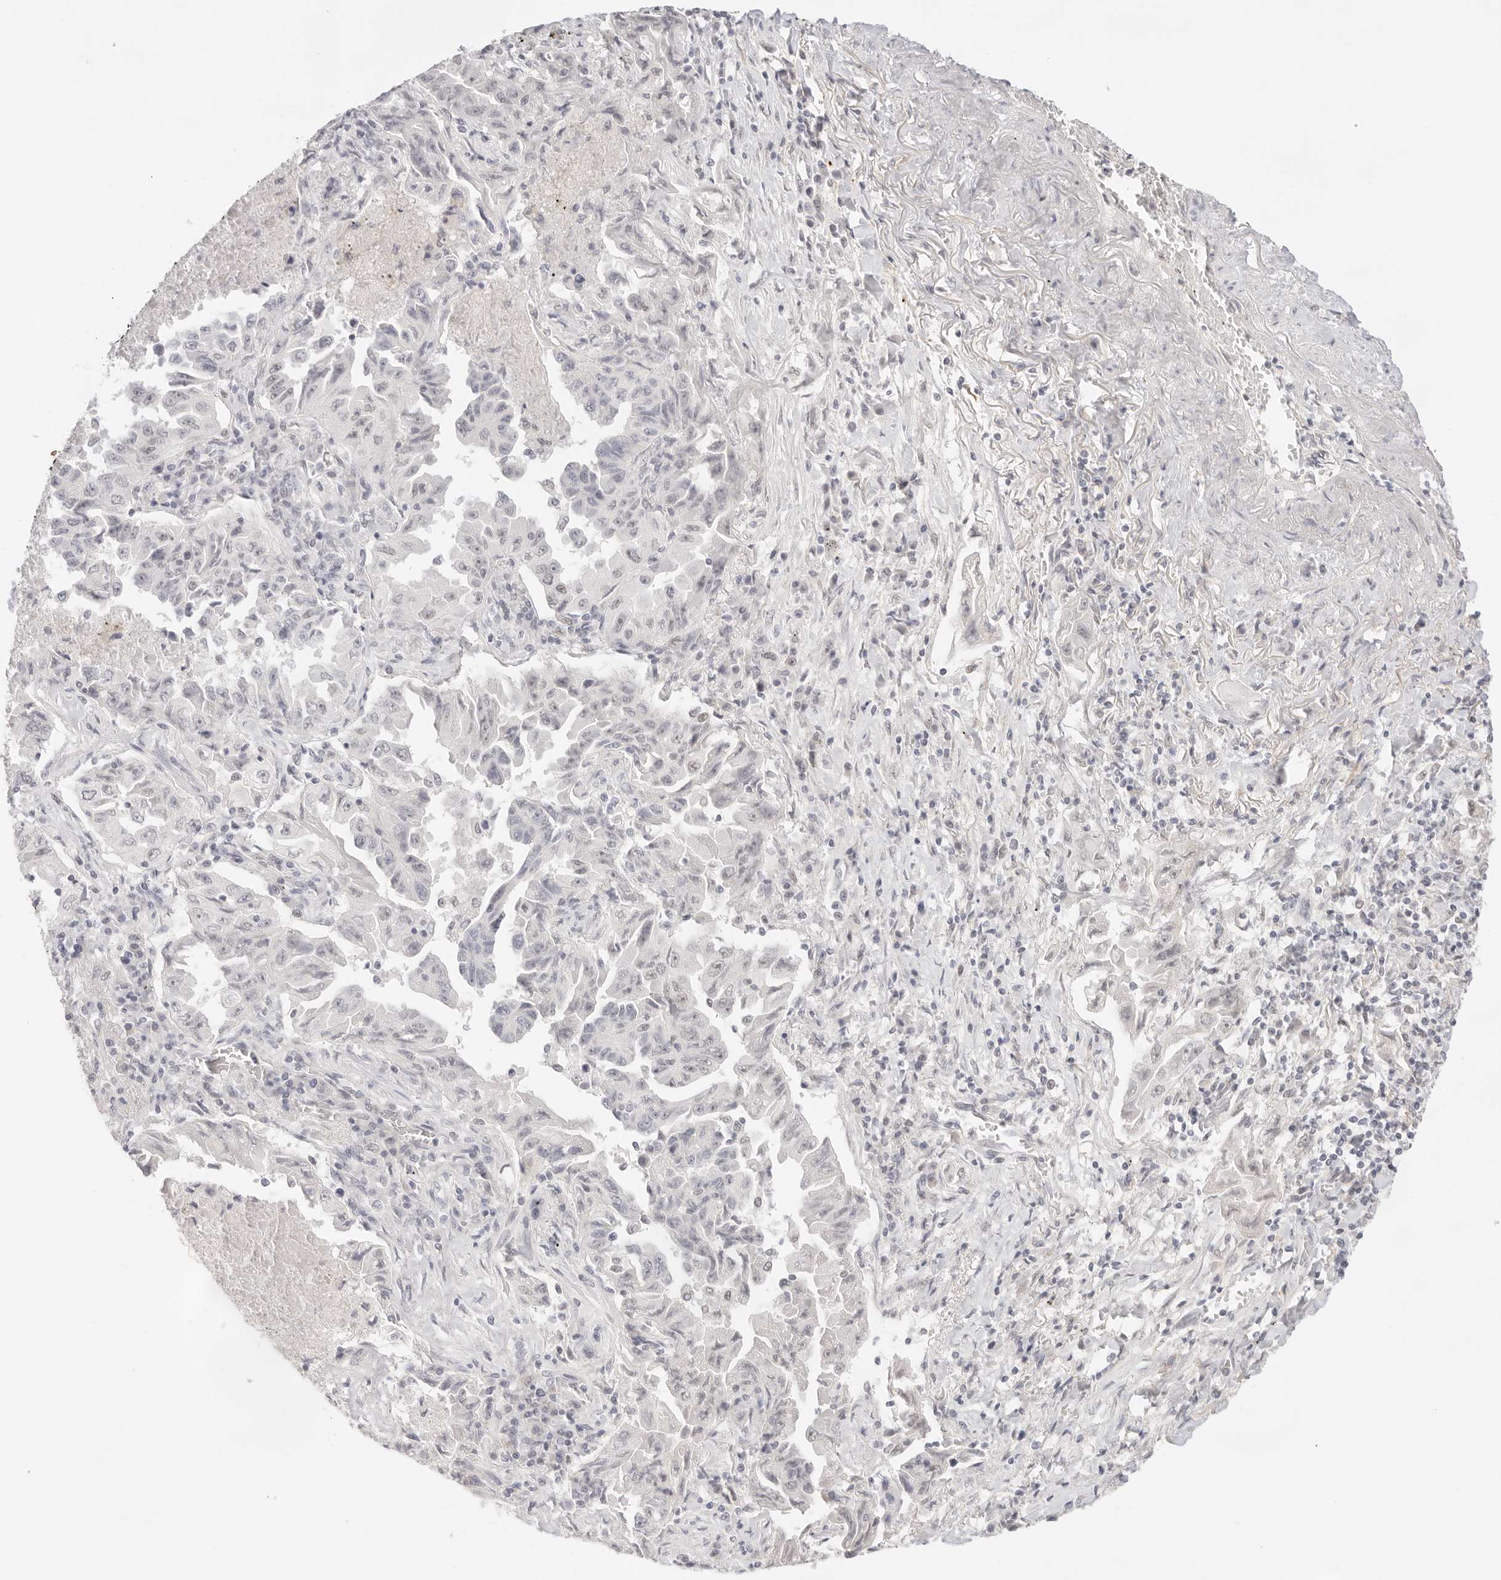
{"staining": {"intensity": "negative", "quantity": "none", "location": "none"}, "tissue": "lung cancer", "cell_type": "Tumor cells", "image_type": "cancer", "snomed": [{"axis": "morphology", "description": "Adenocarcinoma, NOS"}, {"axis": "topography", "description": "Lung"}], "caption": "This is a micrograph of immunohistochemistry (IHC) staining of lung adenocarcinoma, which shows no staining in tumor cells.", "gene": "GTF2E2", "patient": {"sex": "female", "age": 51}}